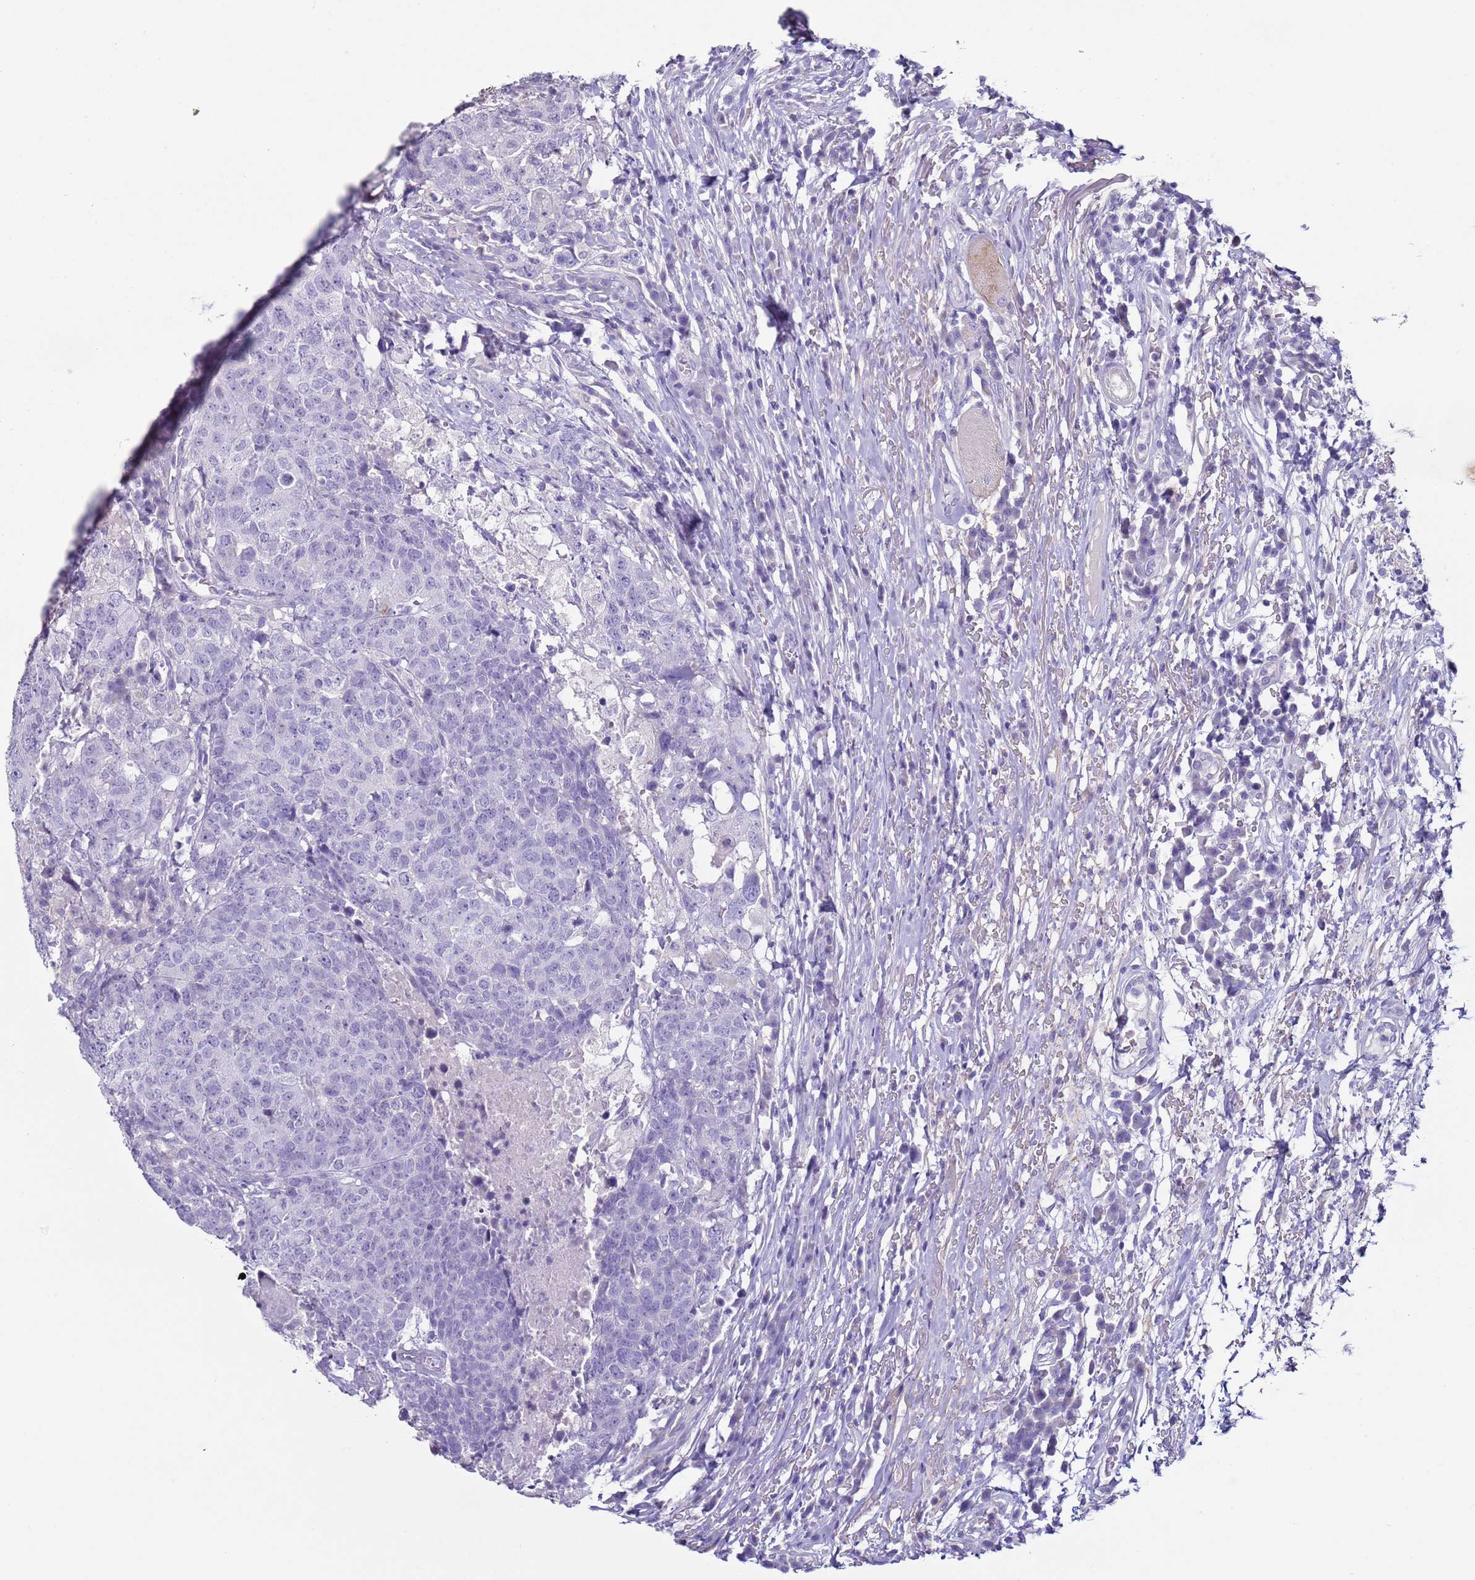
{"staining": {"intensity": "negative", "quantity": "none", "location": "none"}, "tissue": "head and neck cancer", "cell_type": "Tumor cells", "image_type": "cancer", "snomed": [{"axis": "morphology", "description": "Normal tissue, NOS"}, {"axis": "morphology", "description": "Squamous cell carcinoma, NOS"}, {"axis": "topography", "description": "Skeletal muscle"}, {"axis": "topography", "description": "Vascular tissue"}, {"axis": "topography", "description": "Peripheral nerve tissue"}, {"axis": "topography", "description": "Head-Neck"}], "caption": "Protein analysis of squamous cell carcinoma (head and neck) shows no significant positivity in tumor cells.", "gene": "NPAP1", "patient": {"sex": "male", "age": 66}}